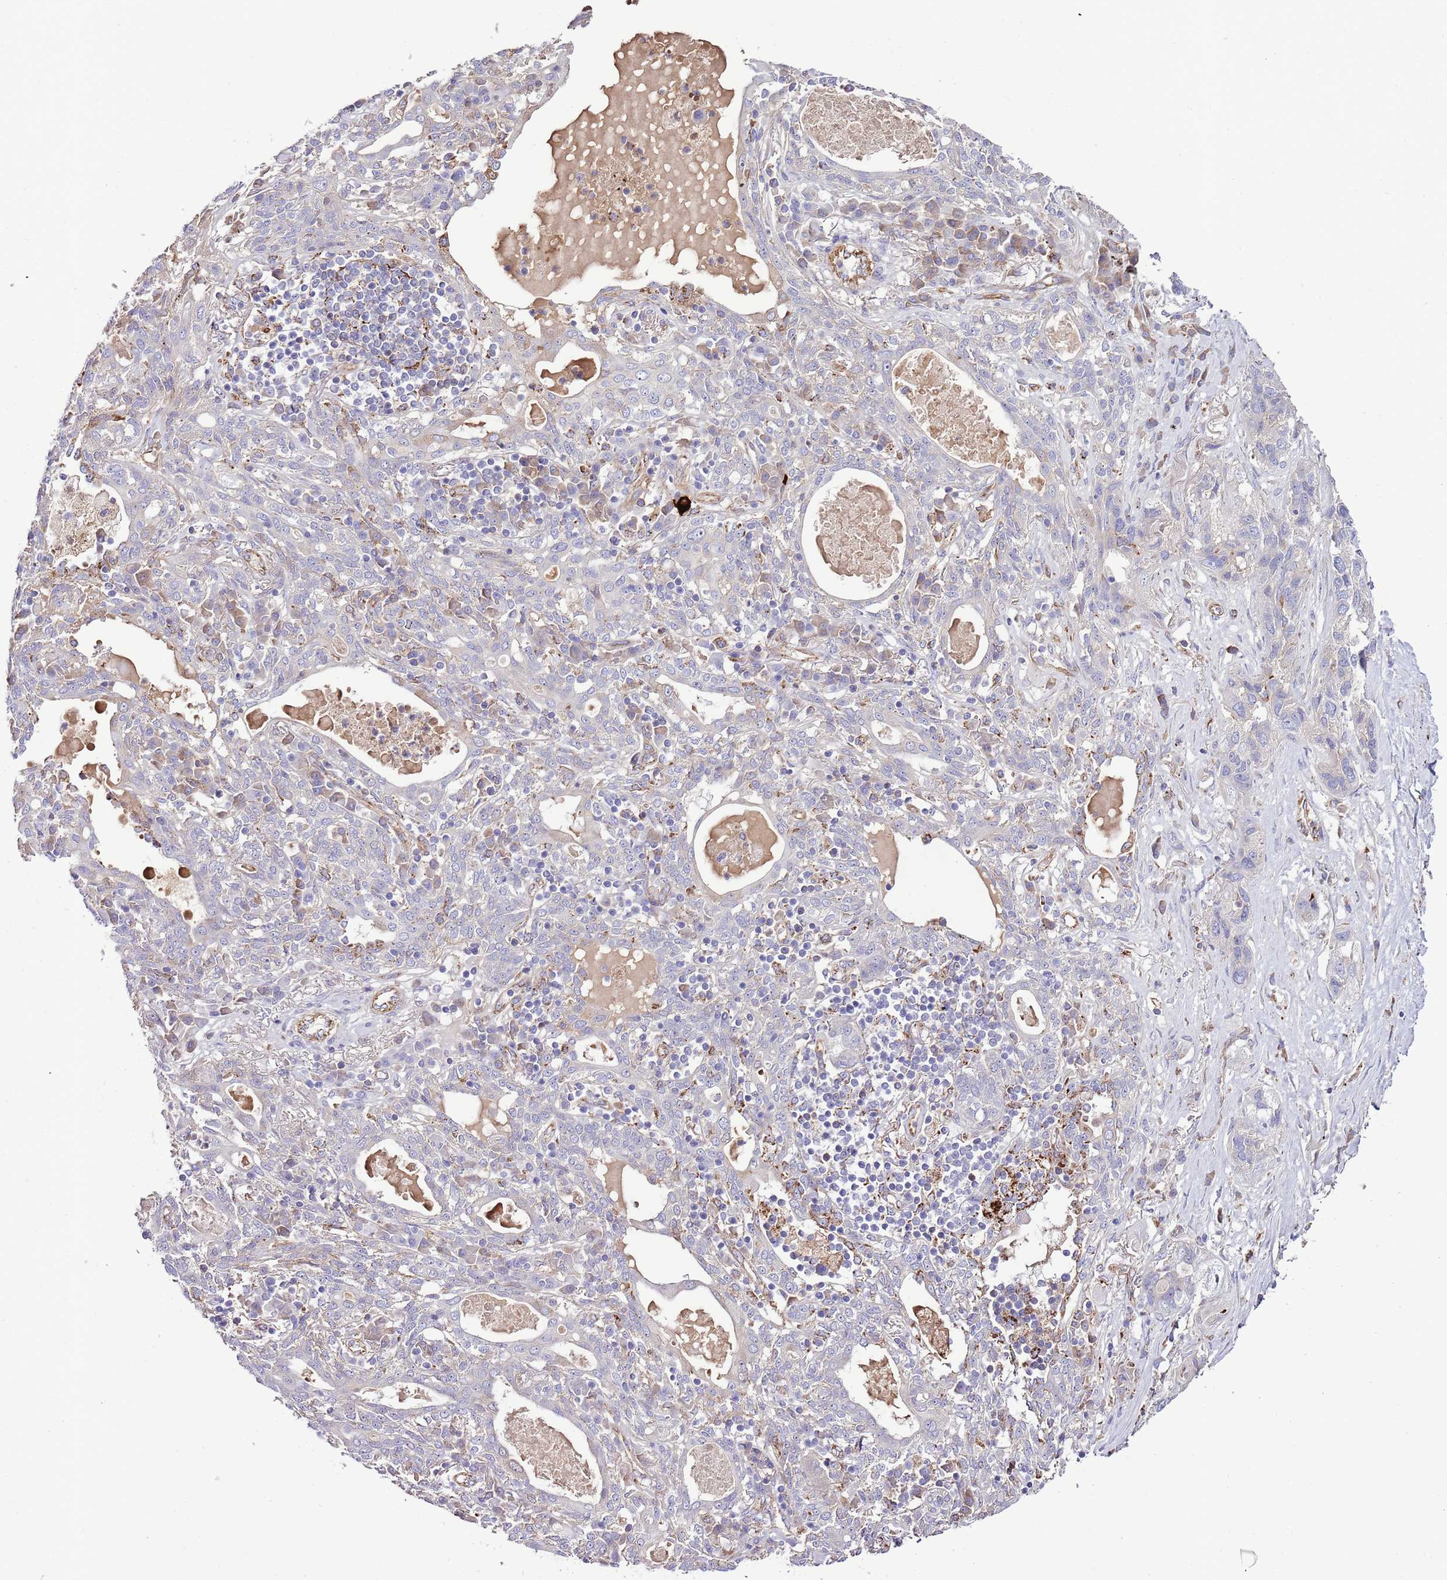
{"staining": {"intensity": "negative", "quantity": "none", "location": "none"}, "tissue": "lung cancer", "cell_type": "Tumor cells", "image_type": "cancer", "snomed": [{"axis": "morphology", "description": "Squamous cell carcinoma, NOS"}, {"axis": "topography", "description": "Lung"}], "caption": "Immunohistochemistry photomicrograph of neoplastic tissue: human lung cancer stained with DAB exhibits no significant protein expression in tumor cells. Nuclei are stained in blue.", "gene": "DOCK6", "patient": {"sex": "female", "age": 70}}